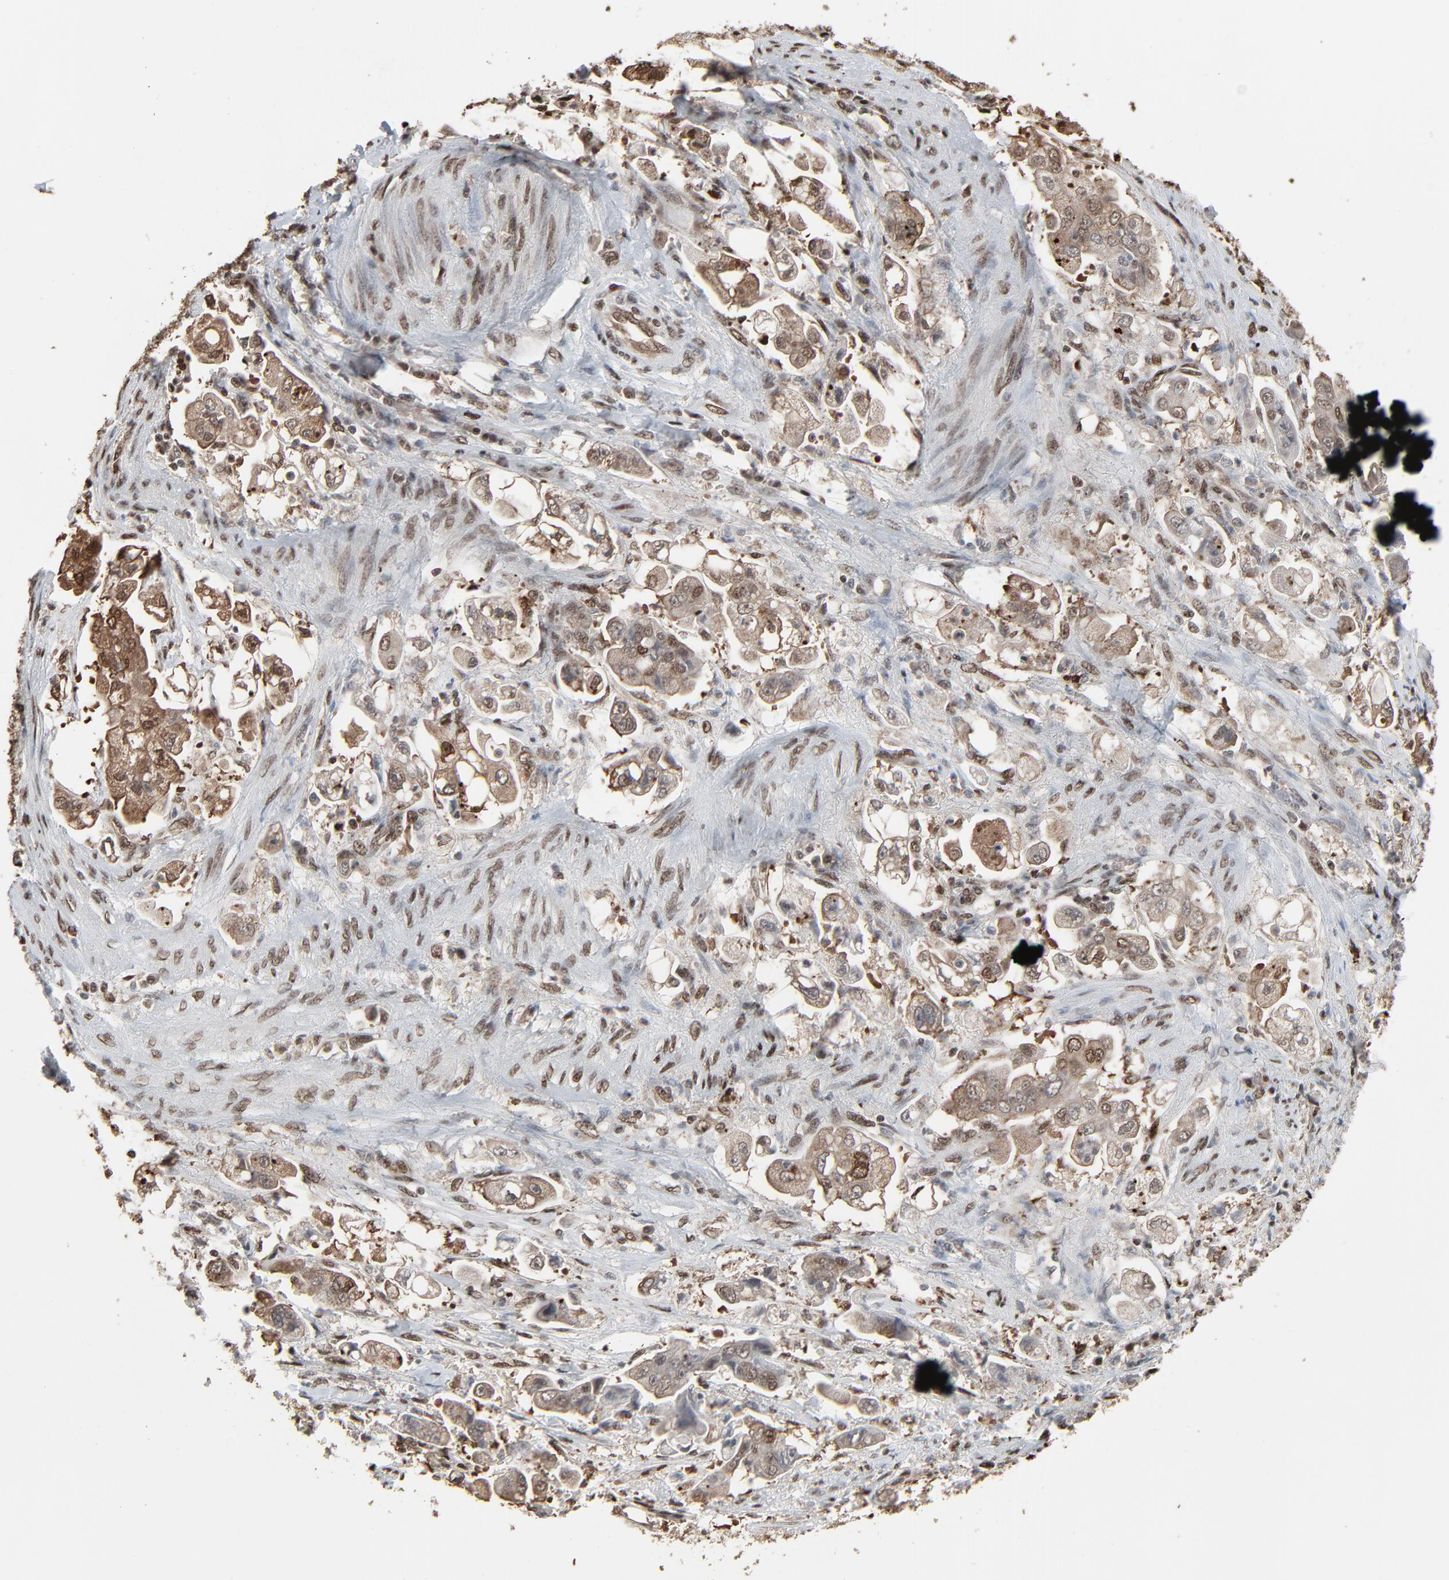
{"staining": {"intensity": "moderate", "quantity": ">75%", "location": "cytoplasmic/membranous,nuclear"}, "tissue": "stomach cancer", "cell_type": "Tumor cells", "image_type": "cancer", "snomed": [{"axis": "morphology", "description": "Adenocarcinoma, NOS"}, {"axis": "topography", "description": "Stomach"}], "caption": "Immunohistochemistry histopathology image of neoplastic tissue: stomach cancer stained using immunohistochemistry (IHC) displays medium levels of moderate protein expression localized specifically in the cytoplasmic/membranous and nuclear of tumor cells, appearing as a cytoplasmic/membranous and nuclear brown color.", "gene": "MEIS2", "patient": {"sex": "male", "age": 62}}